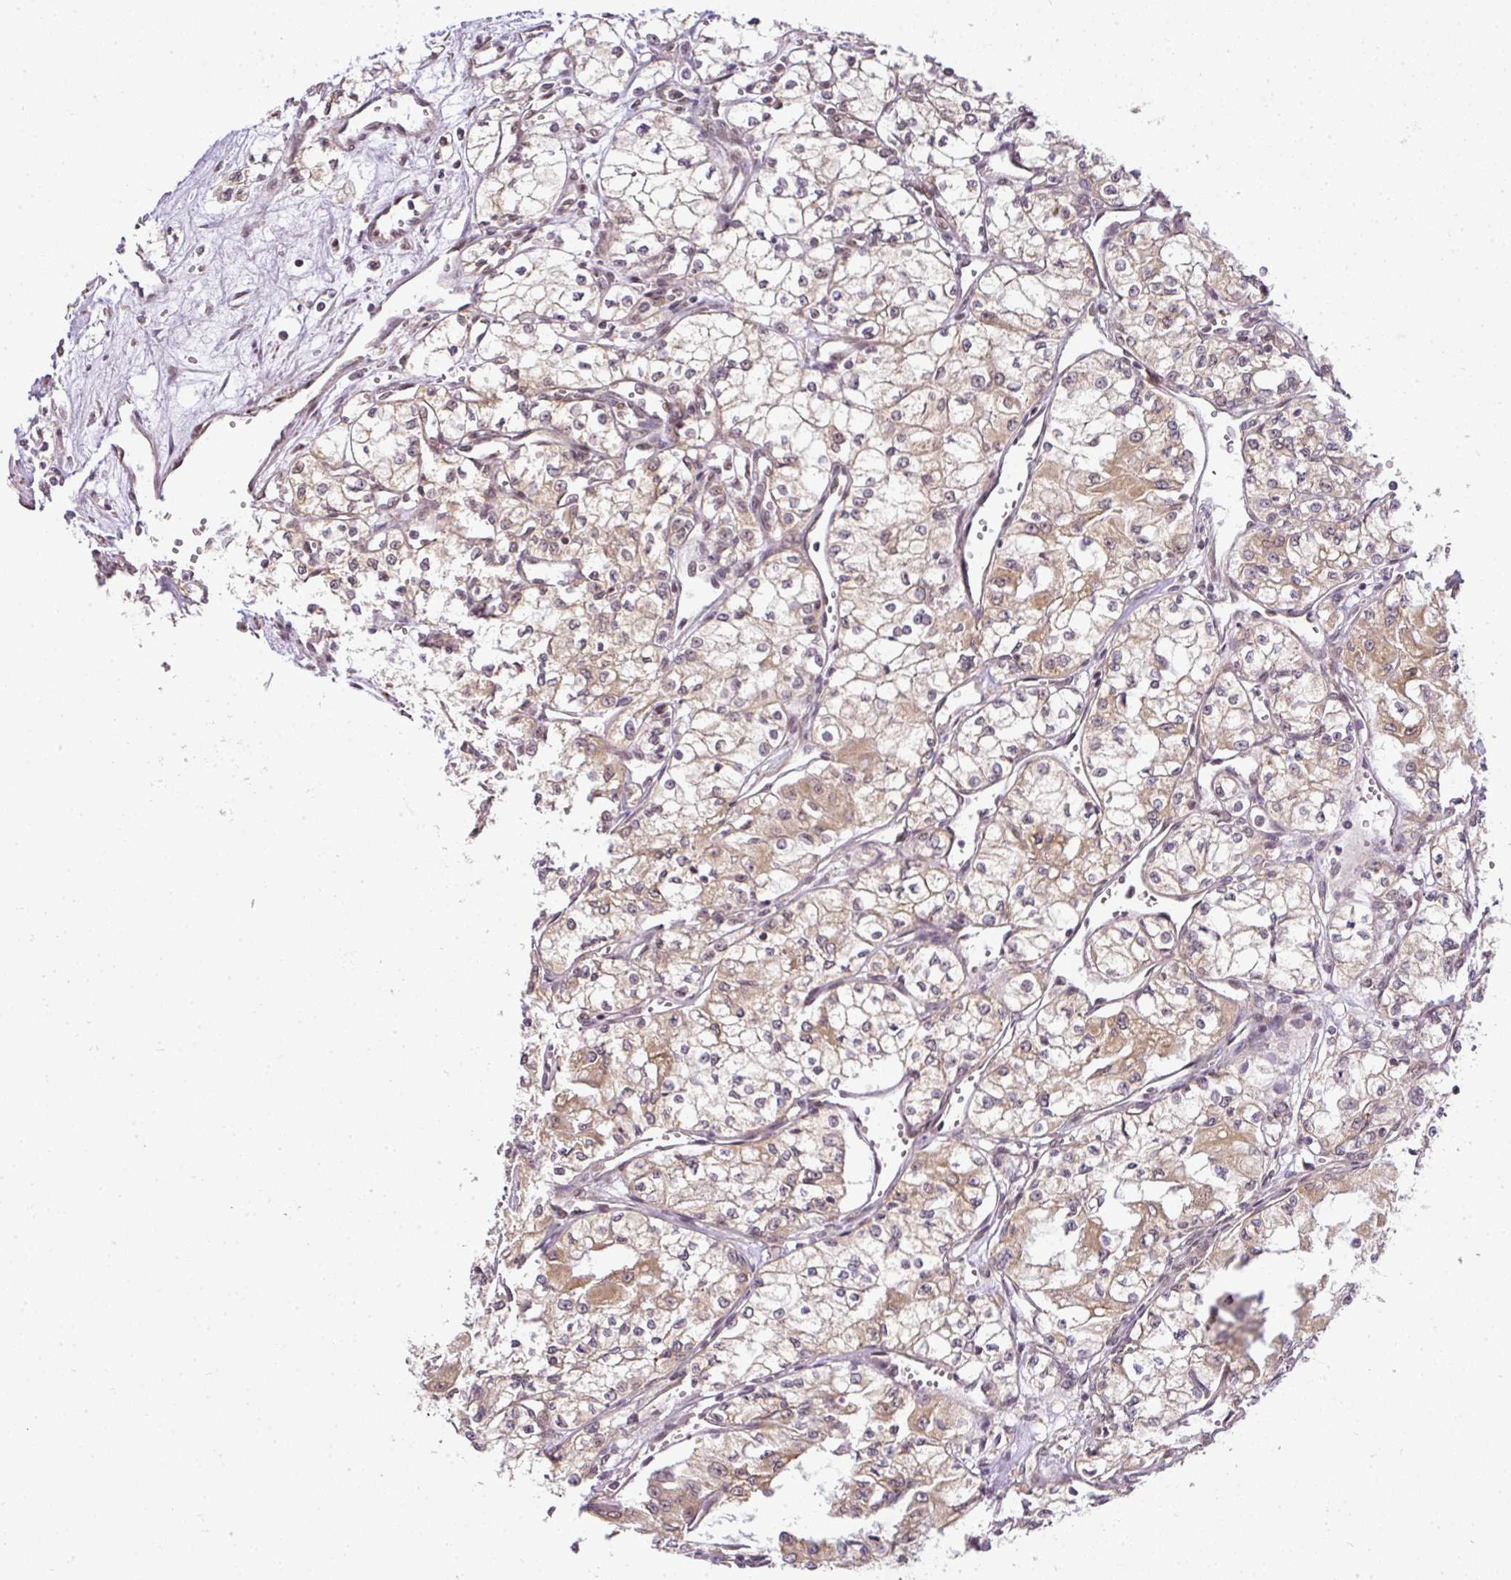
{"staining": {"intensity": "moderate", "quantity": "25%-75%", "location": "cytoplasmic/membranous"}, "tissue": "renal cancer", "cell_type": "Tumor cells", "image_type": "cancer", "snomed": [{"axis": "morphology", "description": "Adenocarcinoma, NOS"}, {"axis": "topography", "description": "Kidney"}], "caption": "This is a histology image of IHC staining of renal cancer (adenocarcinoma), which shows moderate positivity in the cytoplasmic/membranous of tumor cells.", "gene": "C1orf226", "patient": {"sex": "male", "age": 59}}